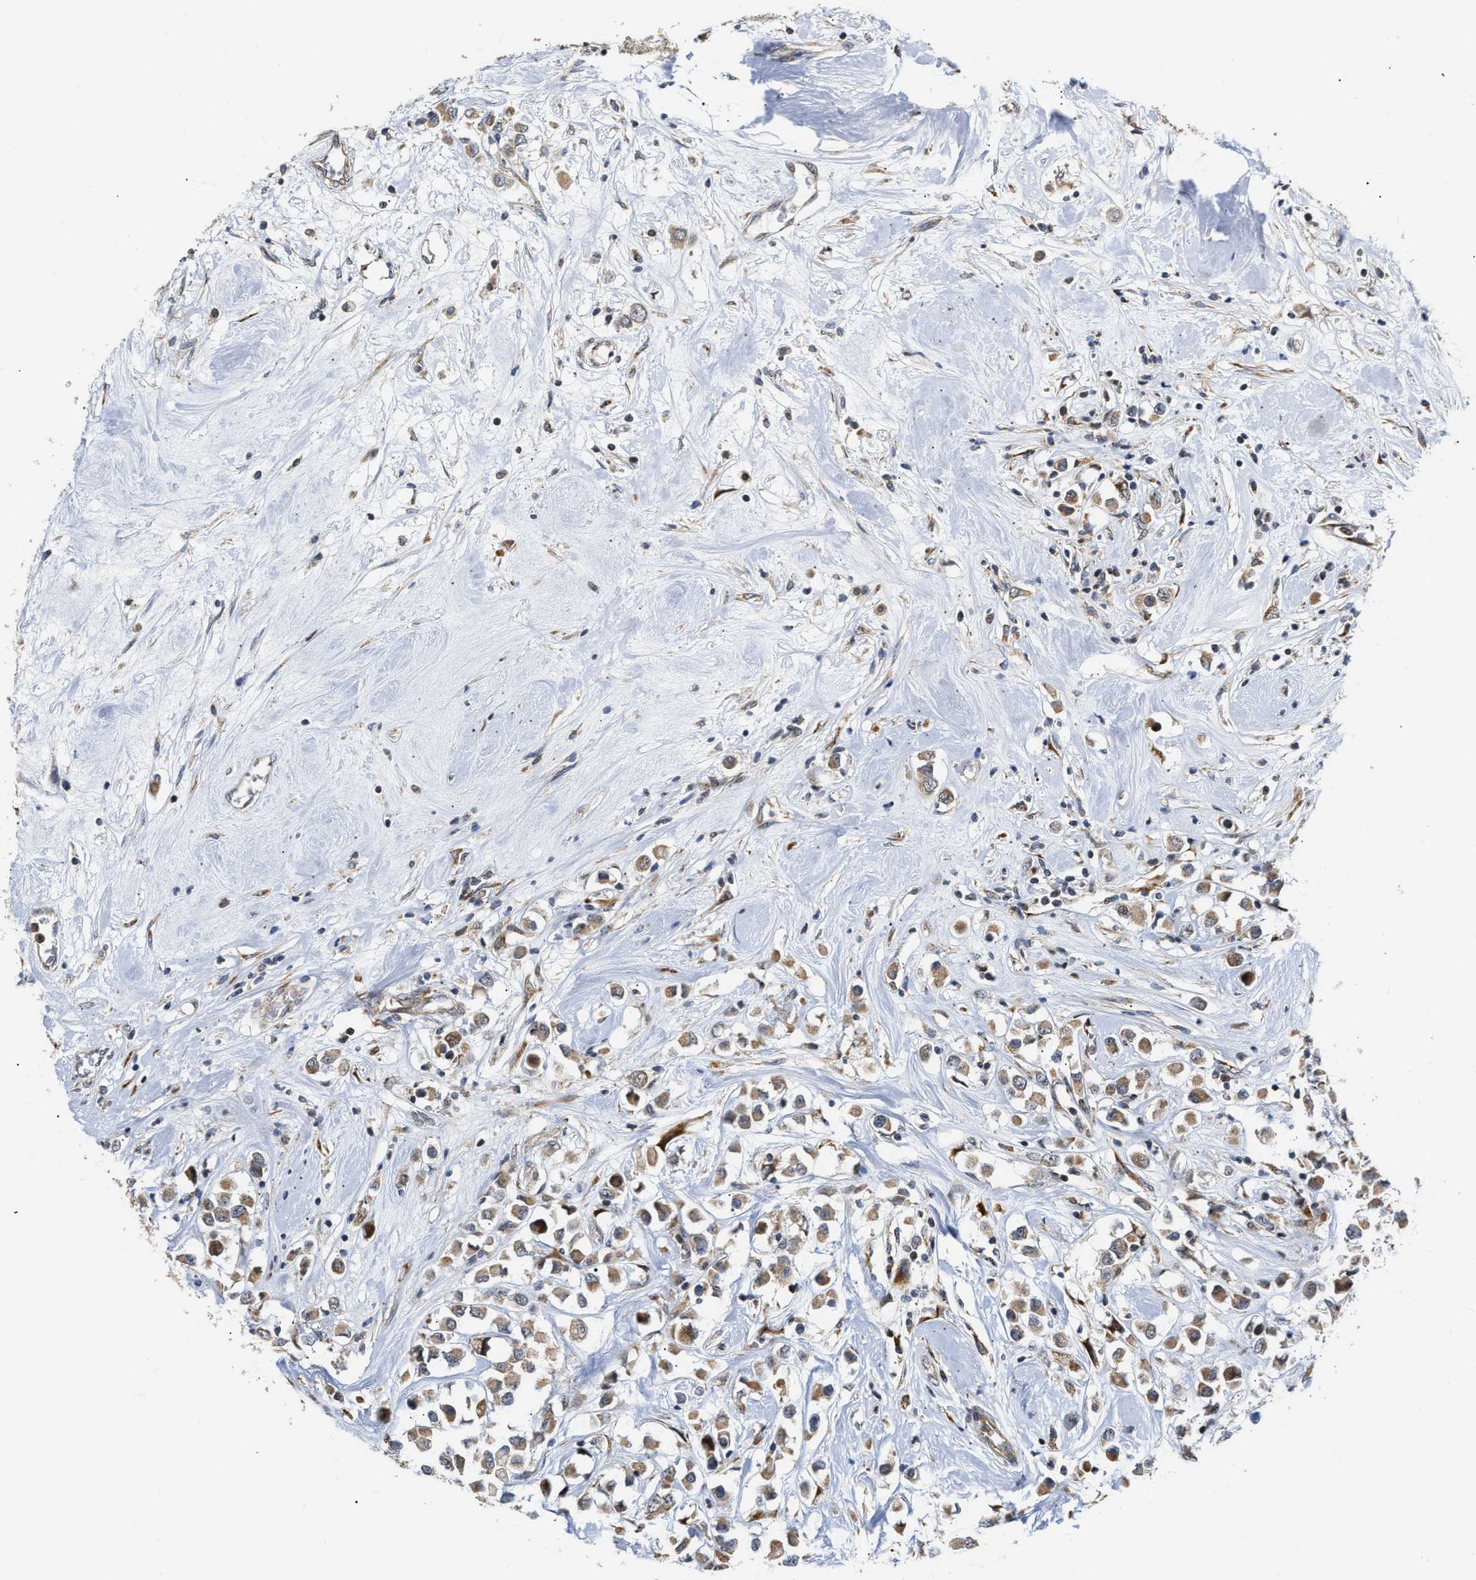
{"staining": {"intensity": "moderate", "quantity": ">75%", "location": "cytoplasmic/membranous"}, "tissue": "breast cancer", "cell_type": "Tumor cells", "image_type": "cancer", "snomed": [{"axis": "morphology", "description": "Duct carcinoma"}, {"axis": "topography", "description": "Breast"}], "caption": "Protein analysis of breast cancer tissue displays moderate cytoplasmic/membranous expression in approximately >75% of tumor cells.", "gene": "DEPTOR", "patient": {"sex": "female", "age": 61}}